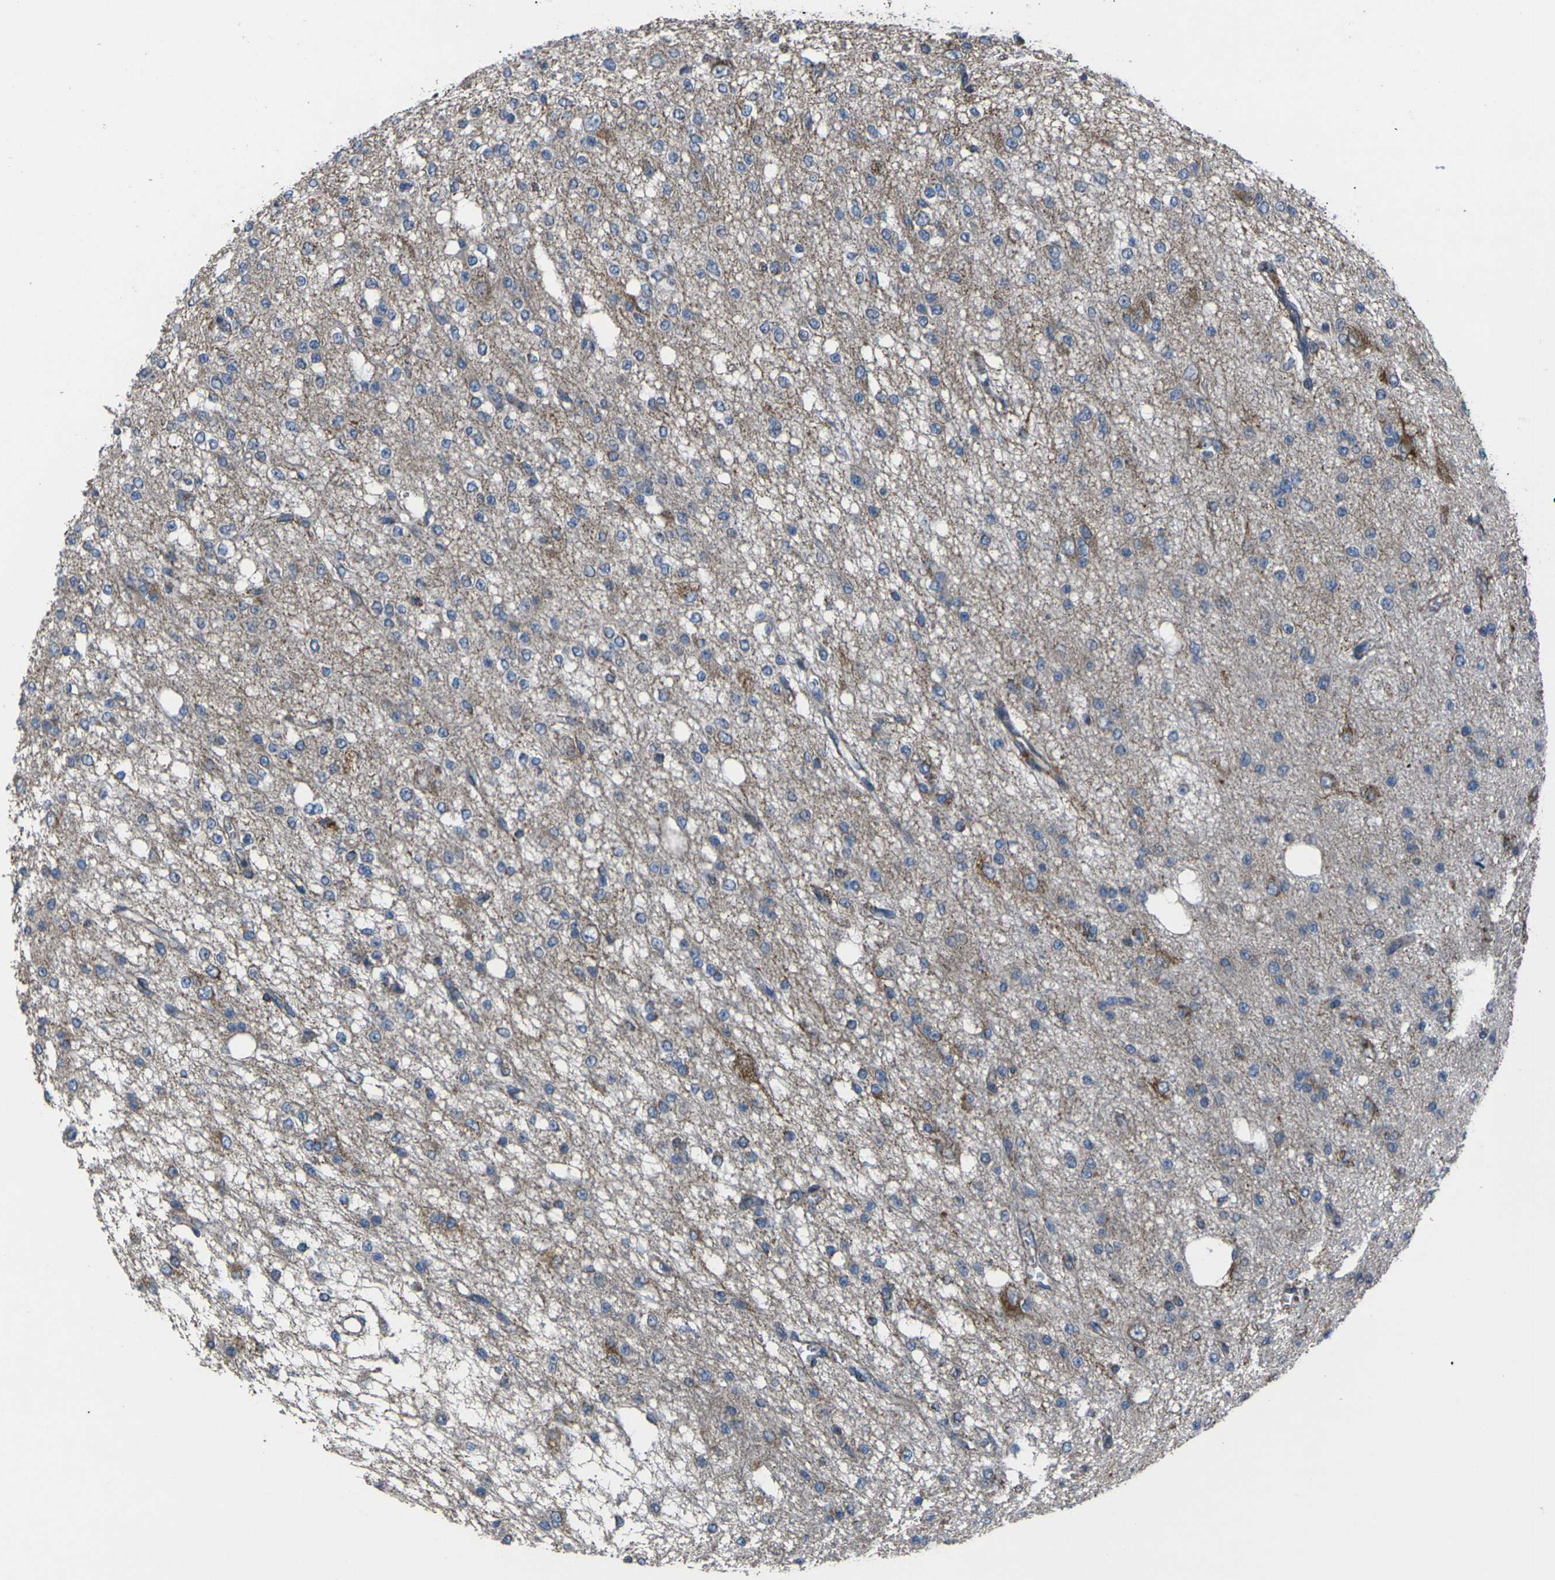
{"staining": {"intensity": "moderate", "quantity": "<25%", "location": "cytoplasmic/membranous"}, "tissue": "glioma", "cell_type": "Tumor cells", "image_type": "cancer", "snomed": [{"axis": "morphology", "description": "Glioma, malignant, Low grade"}, {"axis": "topography", "description": "Brain"}], "caption": "Approximately <25% of tumor cells in glioma exhibit moderate cytoplasmic/membranous protein positivity as visualized by brown immunohistochemical staining.", "gene": "TMEM120B", "patient": {"sex": "male", "age": 38}}